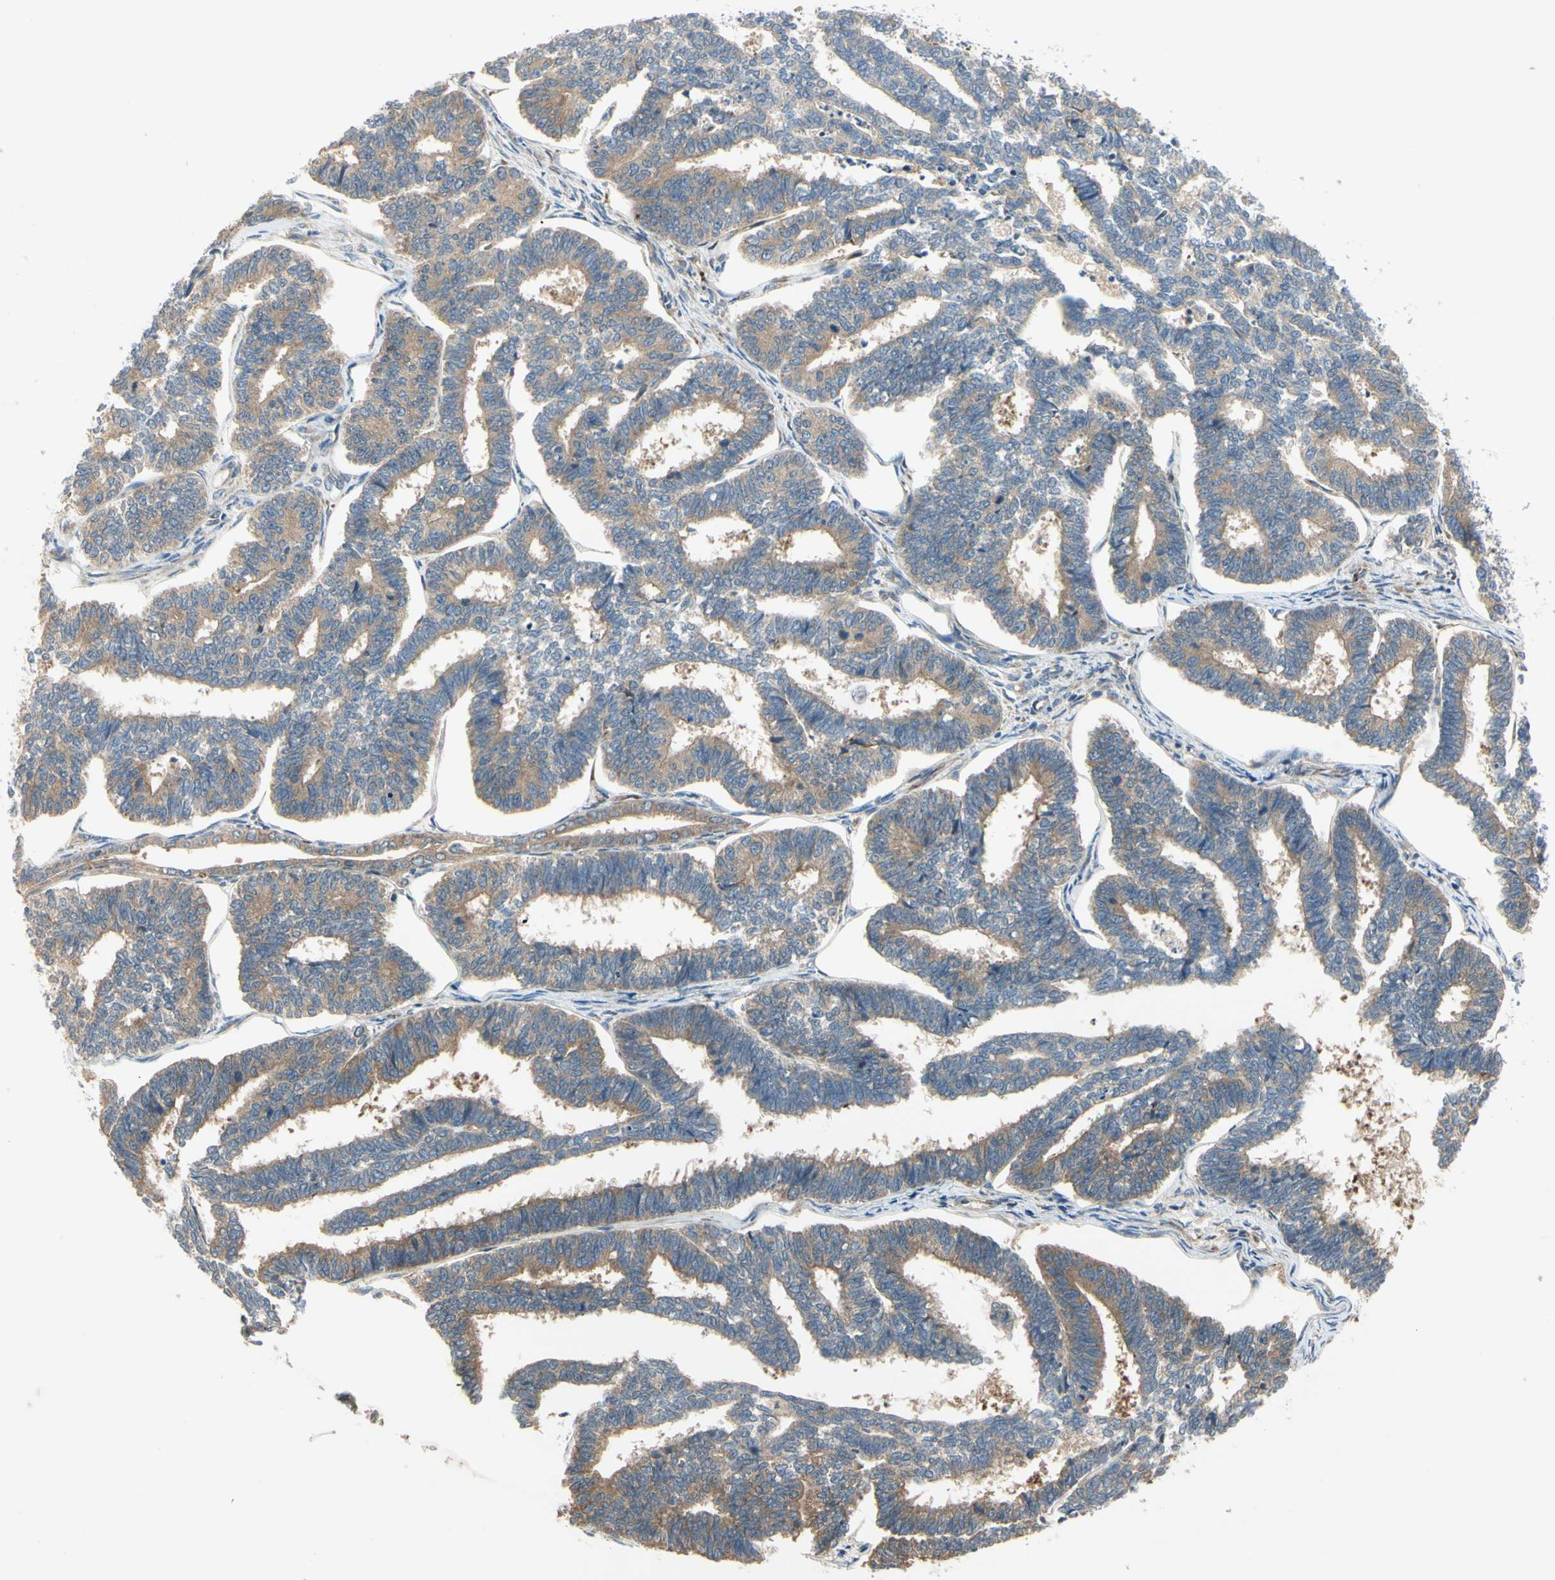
{"staining": {"intensity": "moderate", "quantity": ">75%", "location": "cytoplasmic/membranous"}, "tissue": "endometrial cancer", "cell_type": "Tumor cells", "image_type": "cancer", "snomed": [{"axis": "morphology", "description": "Adenocarcinoma, NOS"}, {"axis": "topography", "description": "Endometrium"}], "caption": "A histopathology image of human endometrial cancer stained for a protein exhibits moderate cytoplasmic/membranous brown staining in tumor cells.", "gene": "TDRP", "patient": {"sex": "female", "age": 70}}